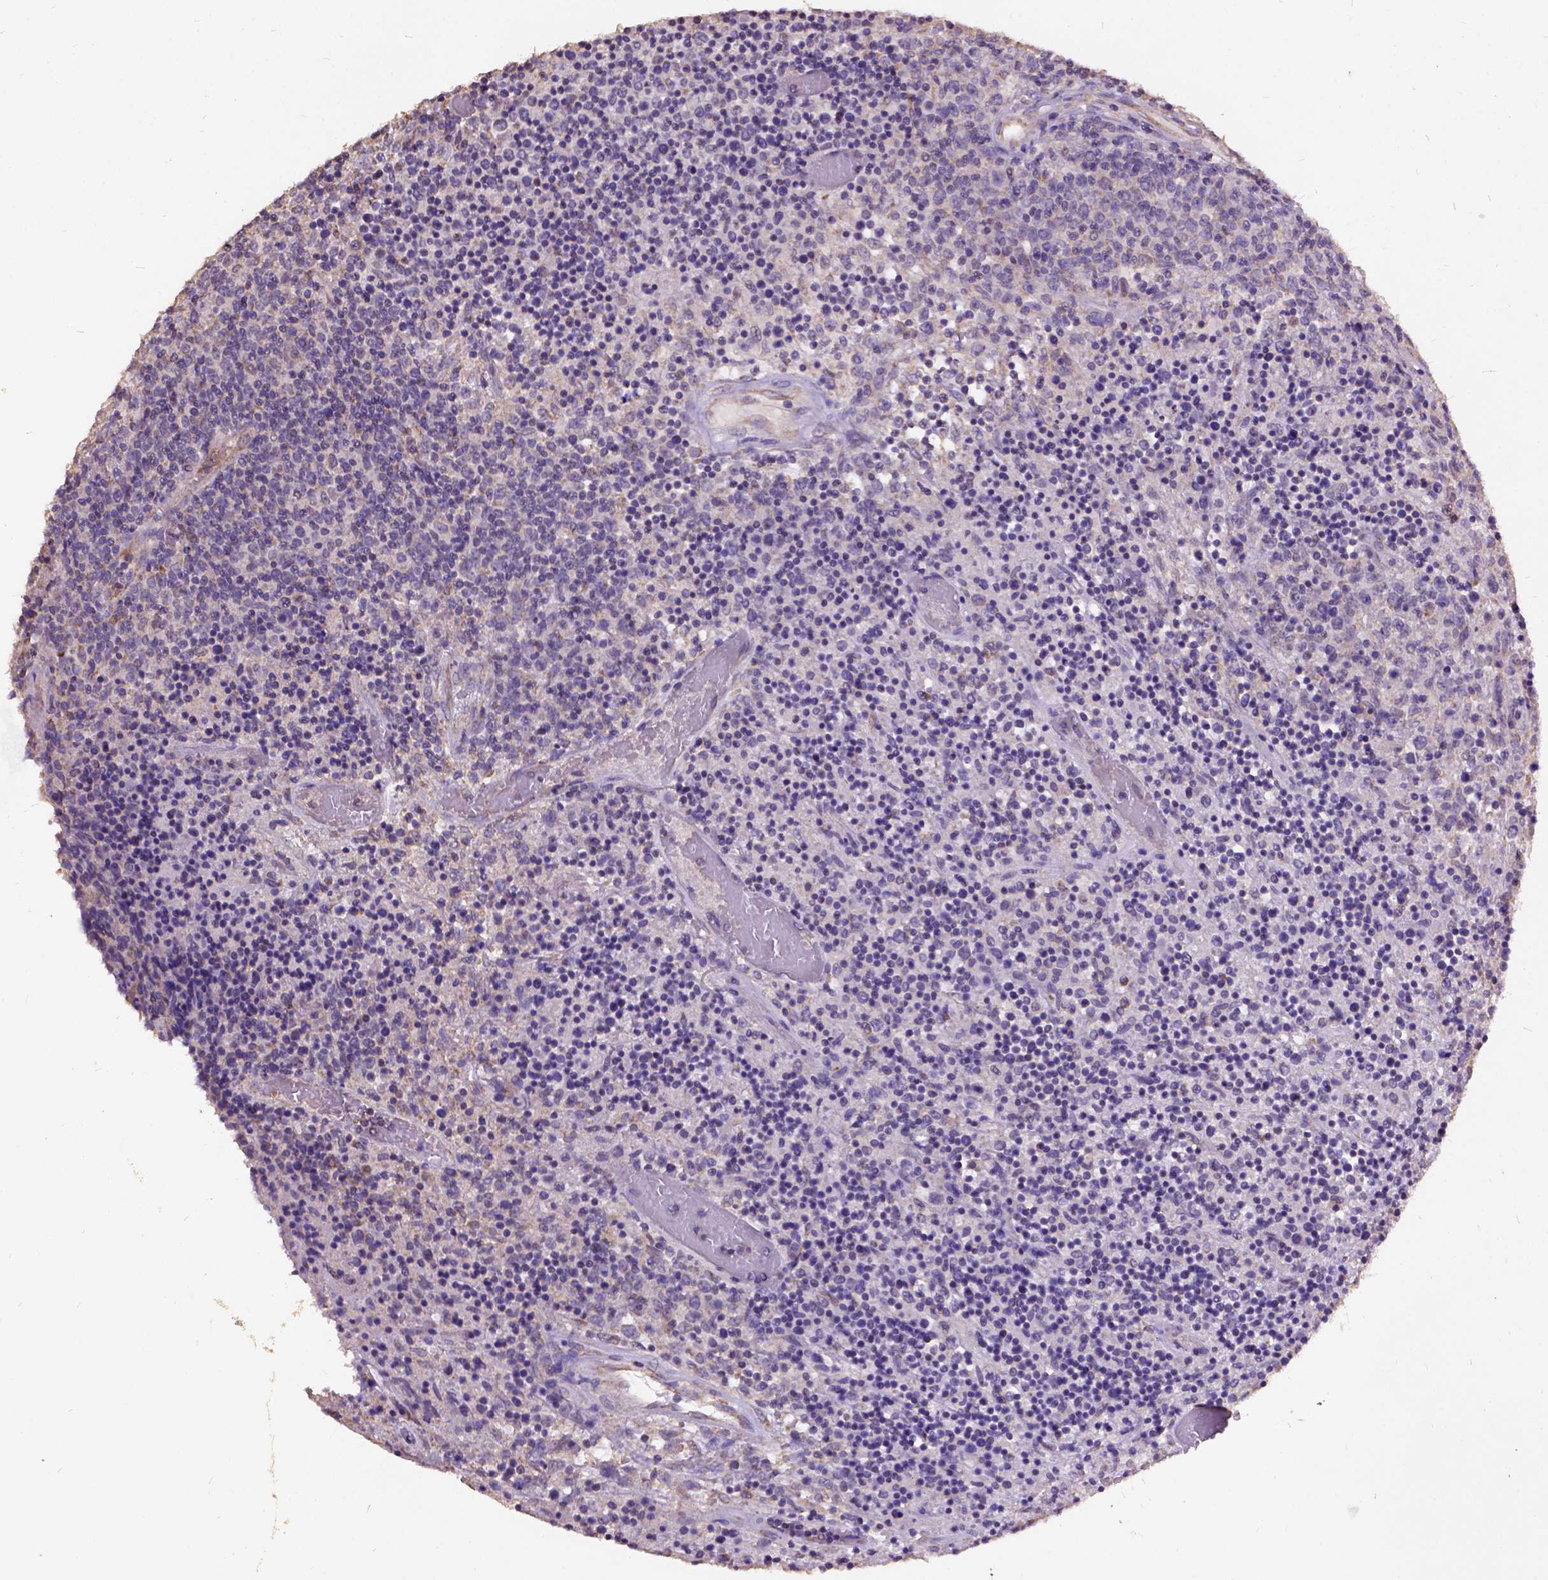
{"staining": {"intensity": "weak", "quantity": "25%-75%", "location": "cytoplasmic/membranous"}, "tissue": "lymphoma", "cell_type": "Tumor cells", "image_type": "cancer", "snomed": [{"axis": "morphology", "description": "Malignant lymphoma, non-Hodgkin's type, High grade"}, {"axis": "topography", "description": "Lung"}], "caption": "Lymphoma stained for a protein (brown) displays weak cytoplasmic/membranous positive staining in approximately 25%-75% of tumor cells.", "gene": "DQX1", "patient": {"sex": "male", "age": 79}}